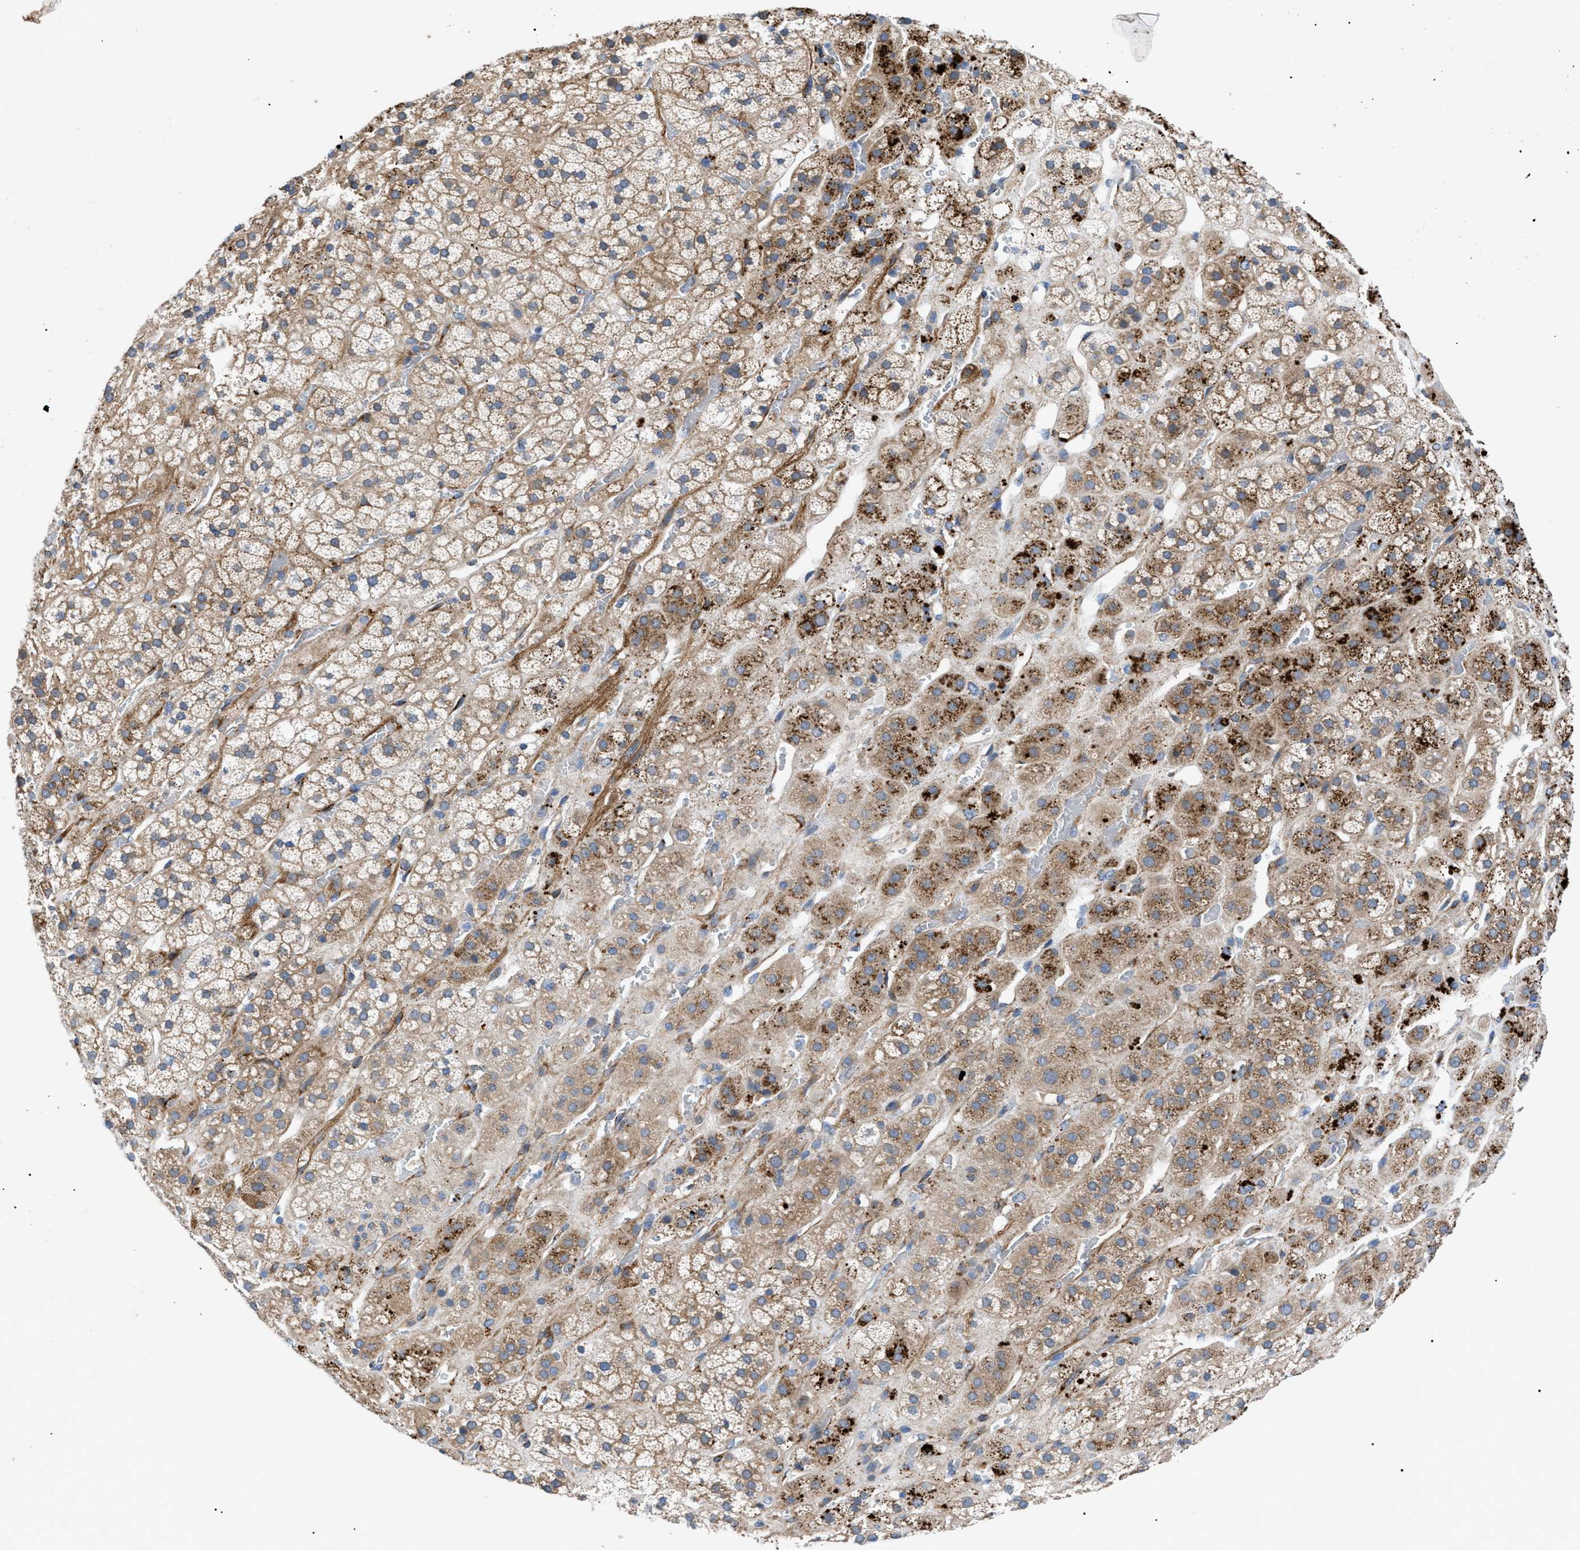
{"staining": {"intensity": "moderate", "quantity": ">75%", "location": "cytoplasmic/membranous"}, "tissue": "adrenal gland", "cell_type": "Glandular cells", "image_type": "normal", "snomed": [{"axis": "morphology", "description": "Normal tissue, NOS"}, {"axis": "topography", "description": "Adrenal gland"}], "caption": "Protein expression analysis of benign human adrenal gland reveals moderate cytoplasmic/membranous expression in about >75% of glandular cells. Nuclei are stained in blue.", "gene": "HSPB8", "patient": {"sex": "male", "age": 56}}